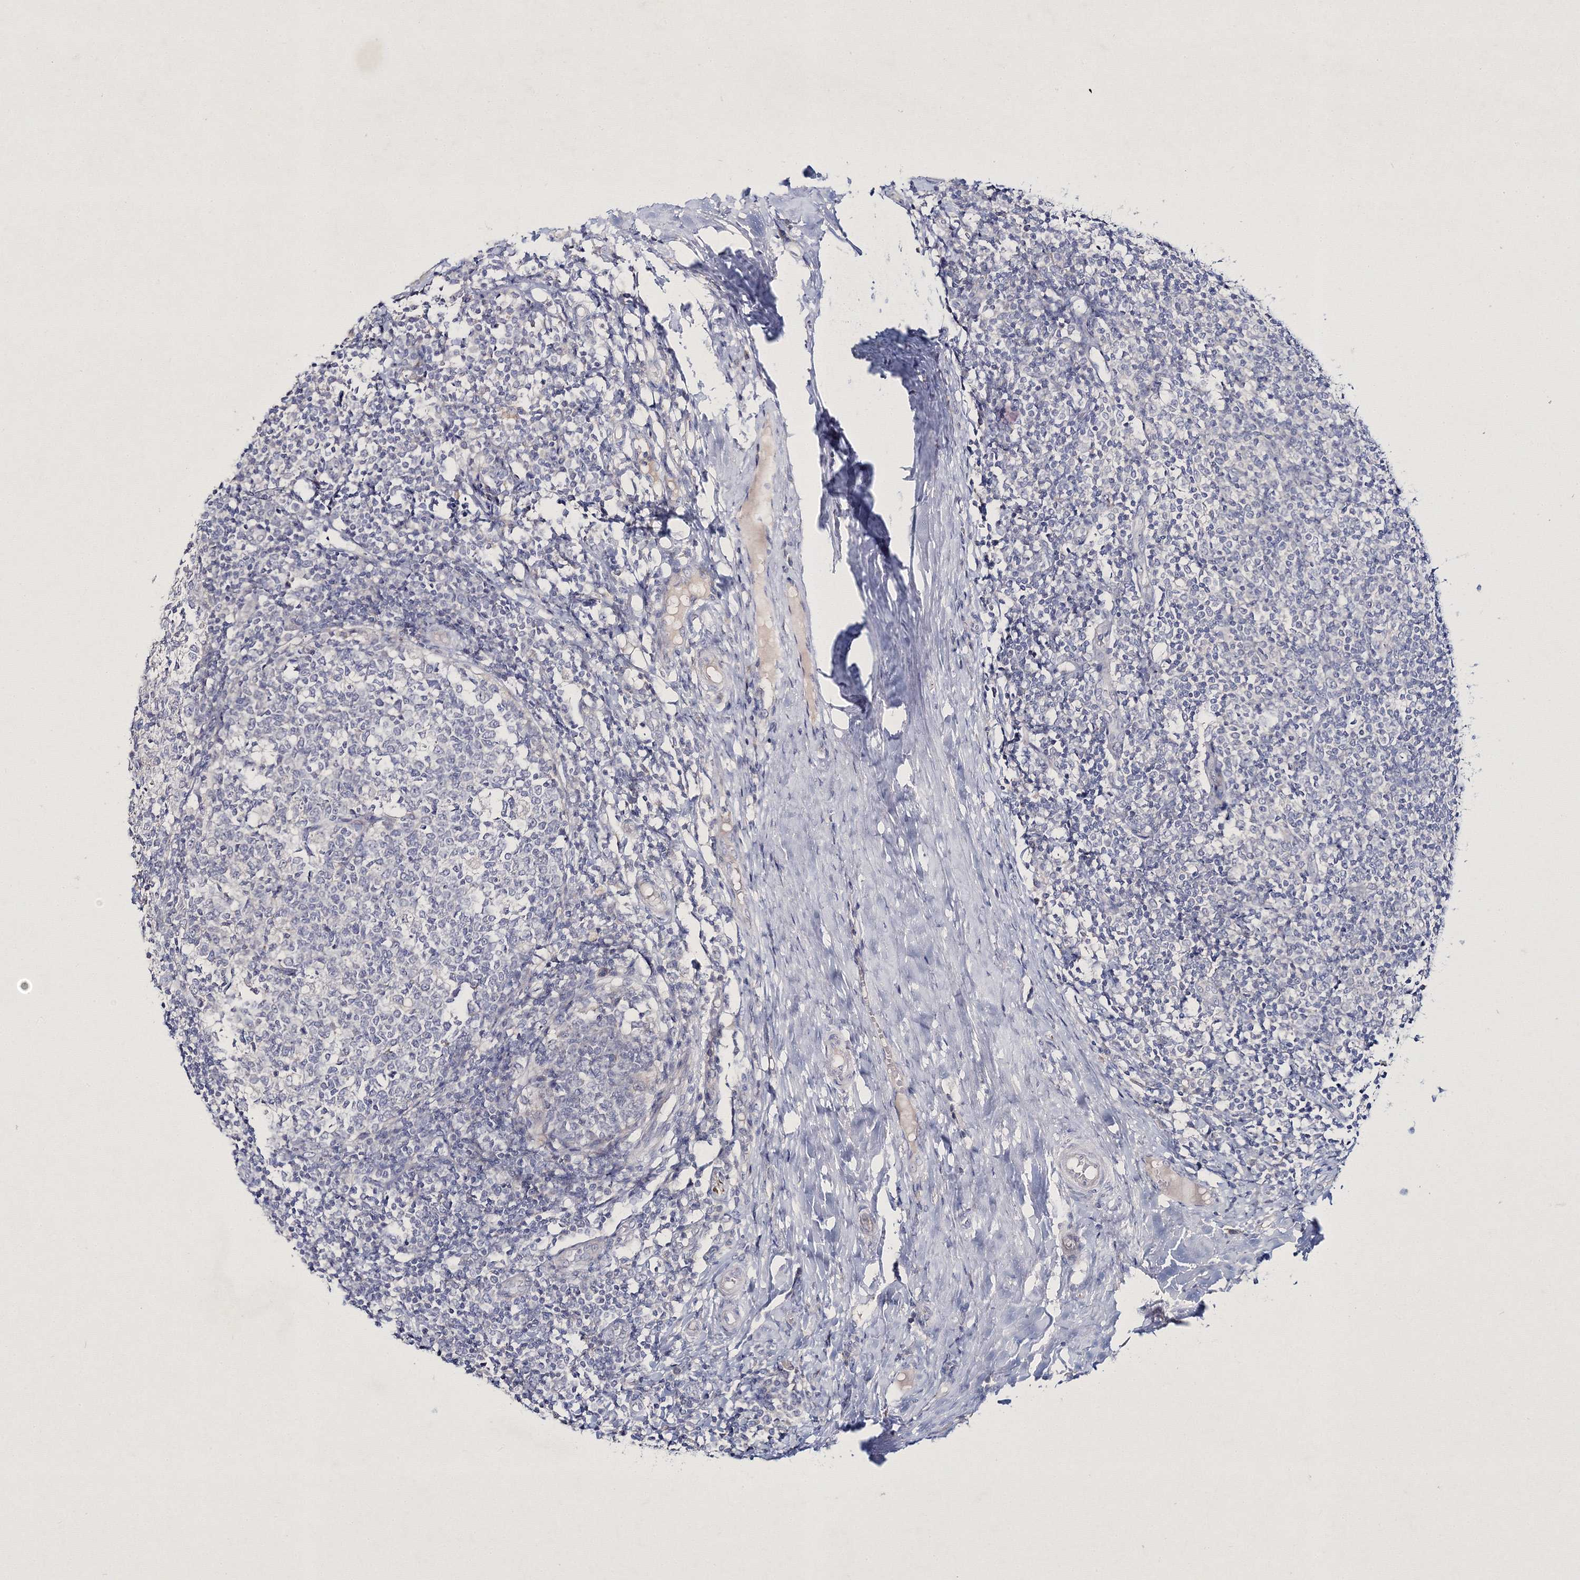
{"staining": {"intensity": "negative", "quantity": "none", "location": "none"}, "tissue": "tonsil", "cell_type": "Germinal center cells", "image_type": "normal", "snomed": [{"axis": "morphology", "description": "Normal tissue, NOS"}, {"axis": "topography", "description": "Tonsil"}], "caption": "Immunohistochemistry micrograph of benign human tonsil stained for a protein (brown), which displays no expression in germinal center cells.", "gene": "NEU4", "patient": {"sex": "female", "age": 19}}